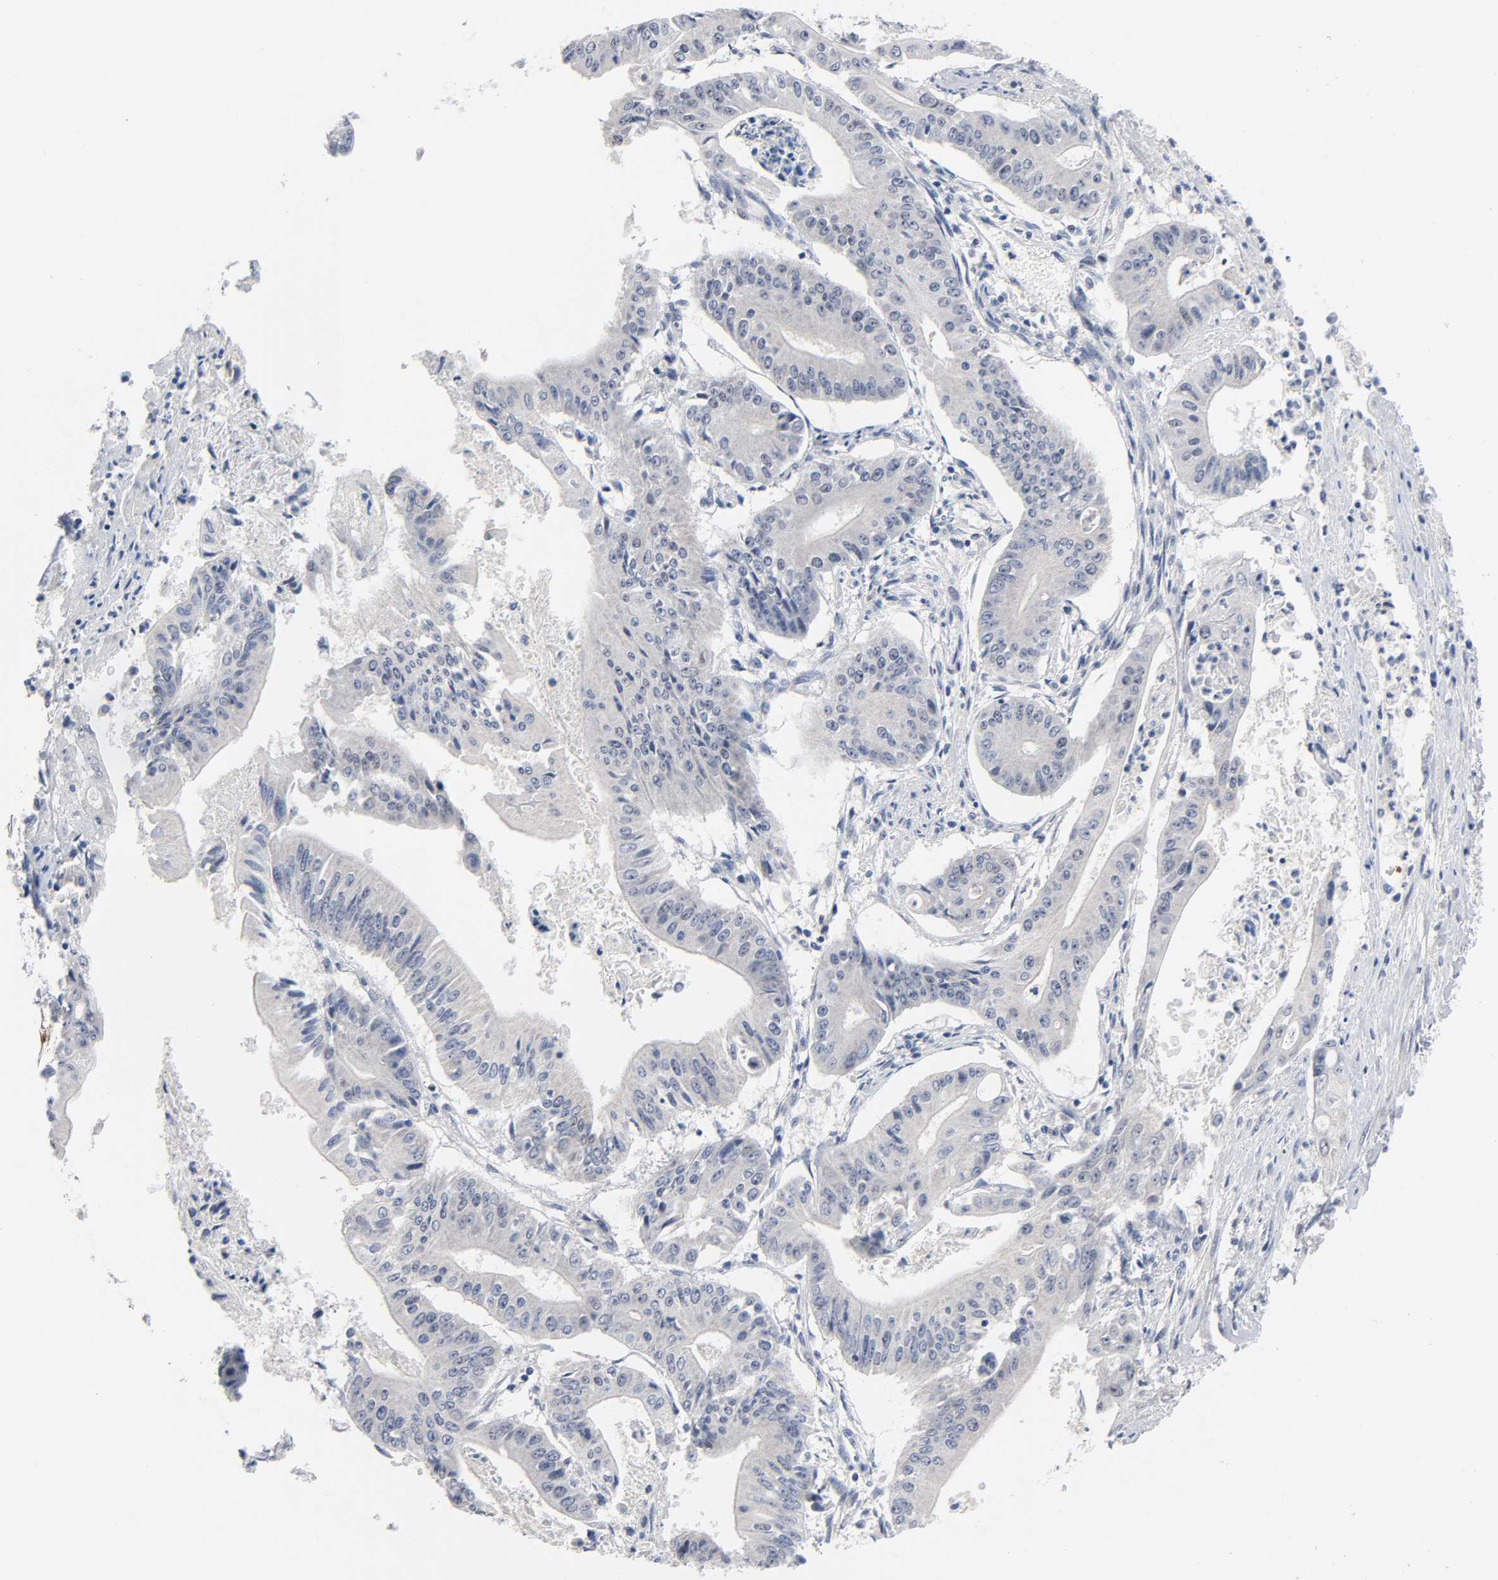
{"staining": {"intensity": "negative", "quantity": "none", "location": "none"}, "tissue": "pancreatic cancer", "cell_type": "Tumor cells", "image_type": "cancer", "snomed": [{"axis": "morphology", "description": "Normal tissue, NOS"}, {"axis": "topography", "description": "Lymph node"}], "caption": "Pancreatic cancer was stained to show a protein in brown. There is no significant expression in tumor cells.", "gene": "WEE1", "patient": {"sex": "male", "age": 62}}